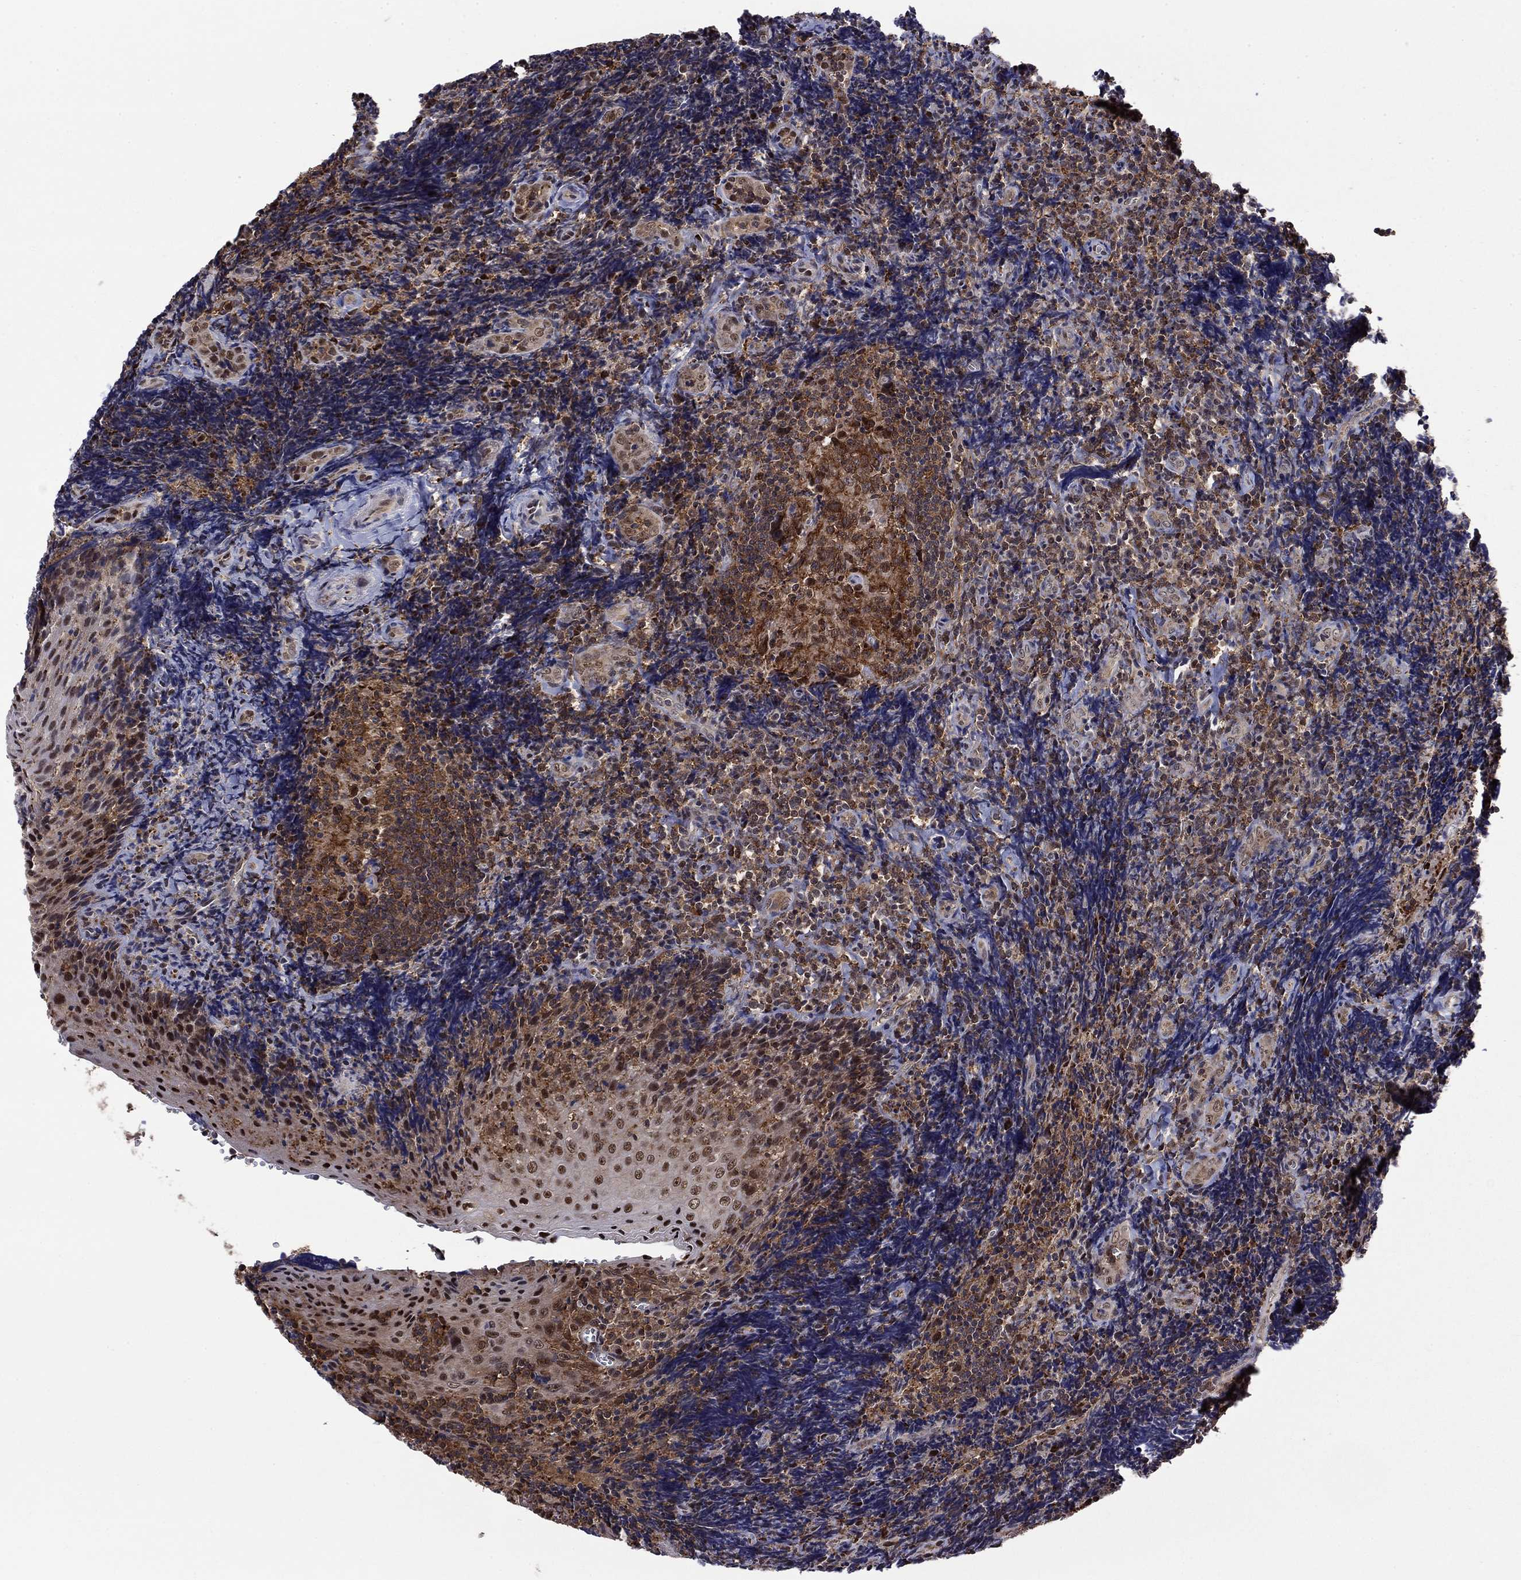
{"staining": {"intensity": "moderate", "quantity": ">75%", "location": "cytoplasmic/membranous"}, "tissue": "tonsil", "cell_type": "Germinal center cells", "image_type": "normal", "snomed": [{"axis": "morphology", "description": "Normal tissue, NOS"}, {"axis": "morphology", "description": "Inflammation, NOS"}, {"axis": "topography", "description": "Tonsil"}], "caption": "IHC image of normal tonsil stained for a protein (brown), which reveals medium levels of moderate cytoplasmic/membranous expression in about >75% of germinal center cells.", "gene": "PSMD2", "patient": {"sex": "female", "age": 31}}